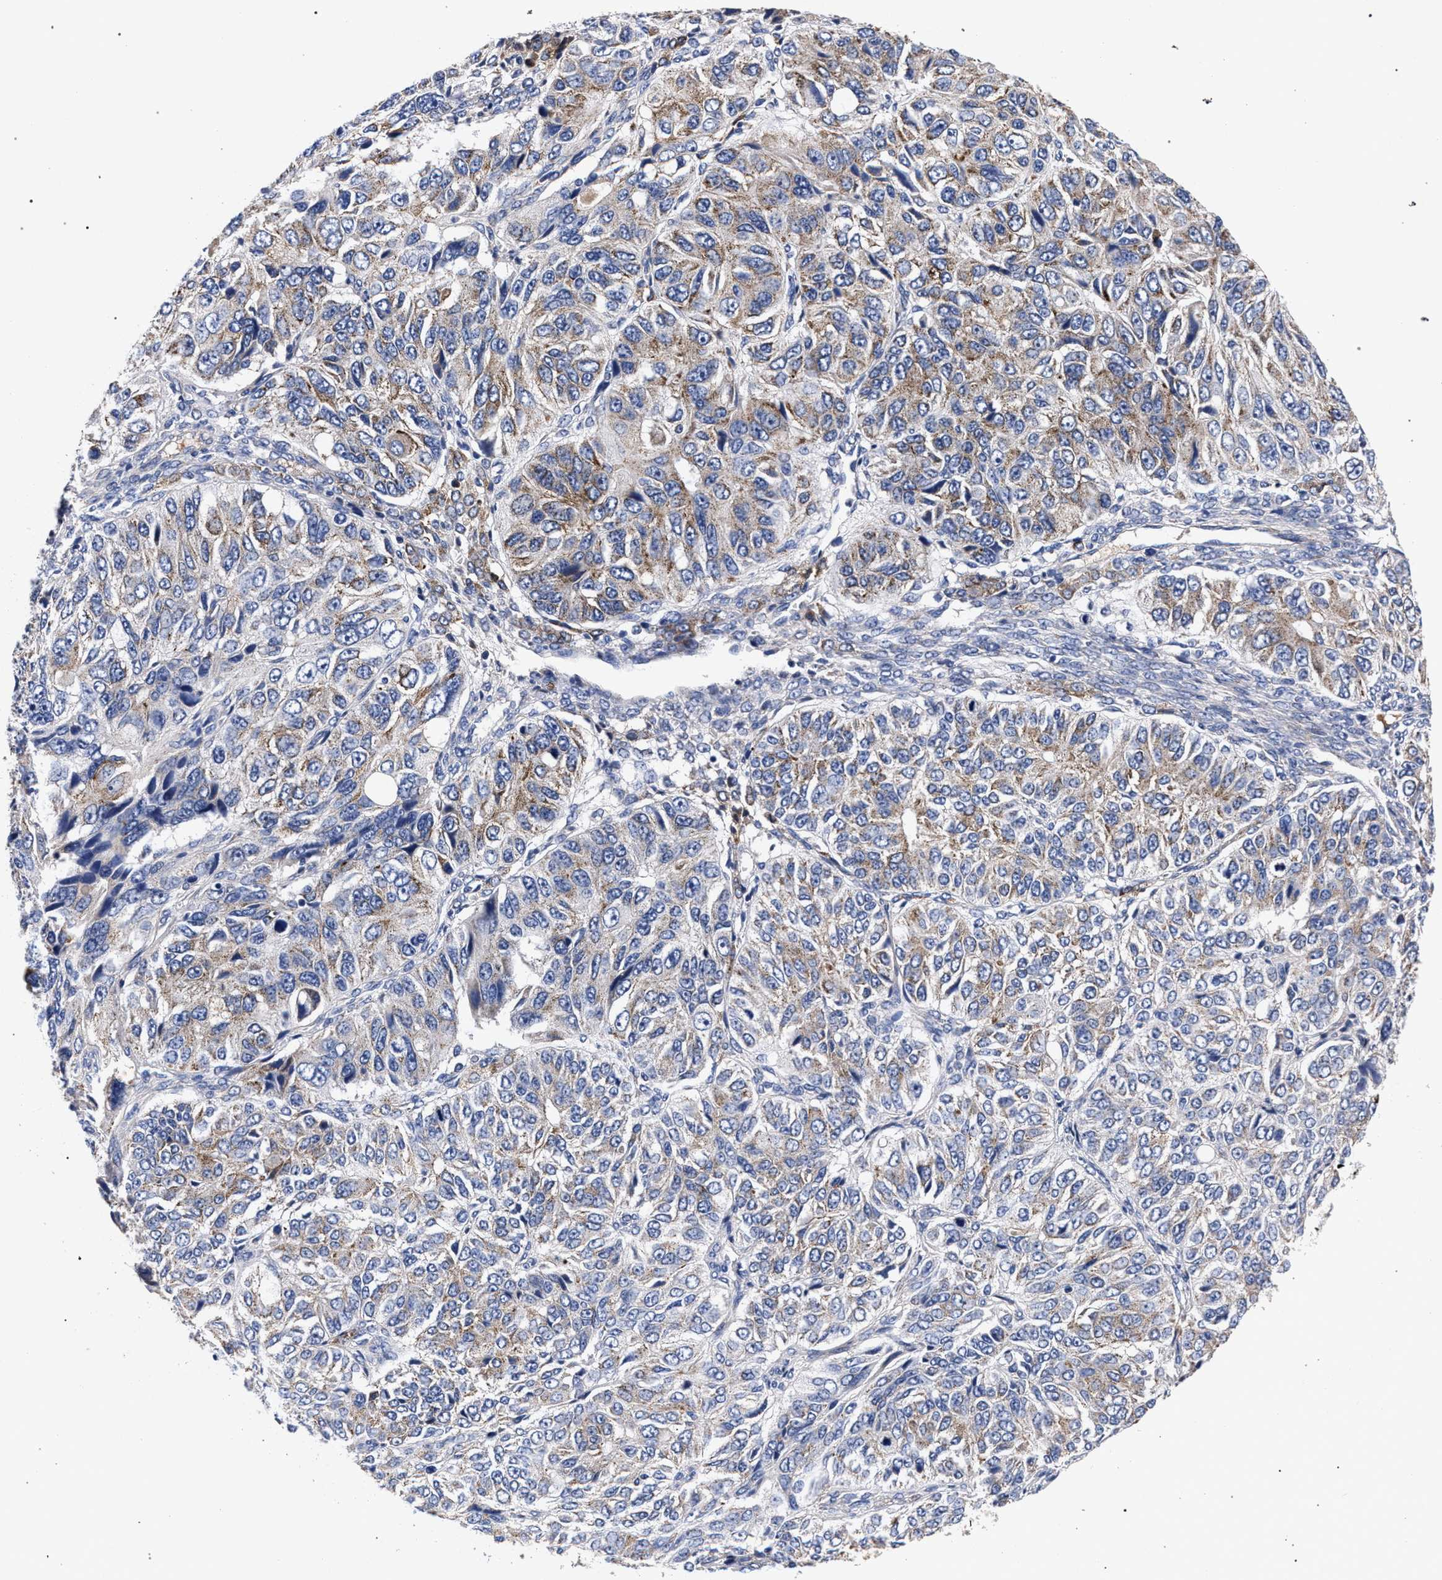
{"staining": {"intensity": "weak", "quantity": ">75%", "location": "cytoplasmic/membranous"}, "tissue": "ovarian cancer", "cell_type": "Tumor cells", "image_type": "cancer", "snomed": [{"axis": "morphology", "description": "Carcinoma, endometroid"}, {"axis": "topography", "description": "Ovary"}], "caption": "Ovarian cancer stained for a protein exhibits weak cytoplasmic/membranous positivity in tumor cells.", "gene": "ACOX1", "patient": {"sex": "female", "age": 51}}